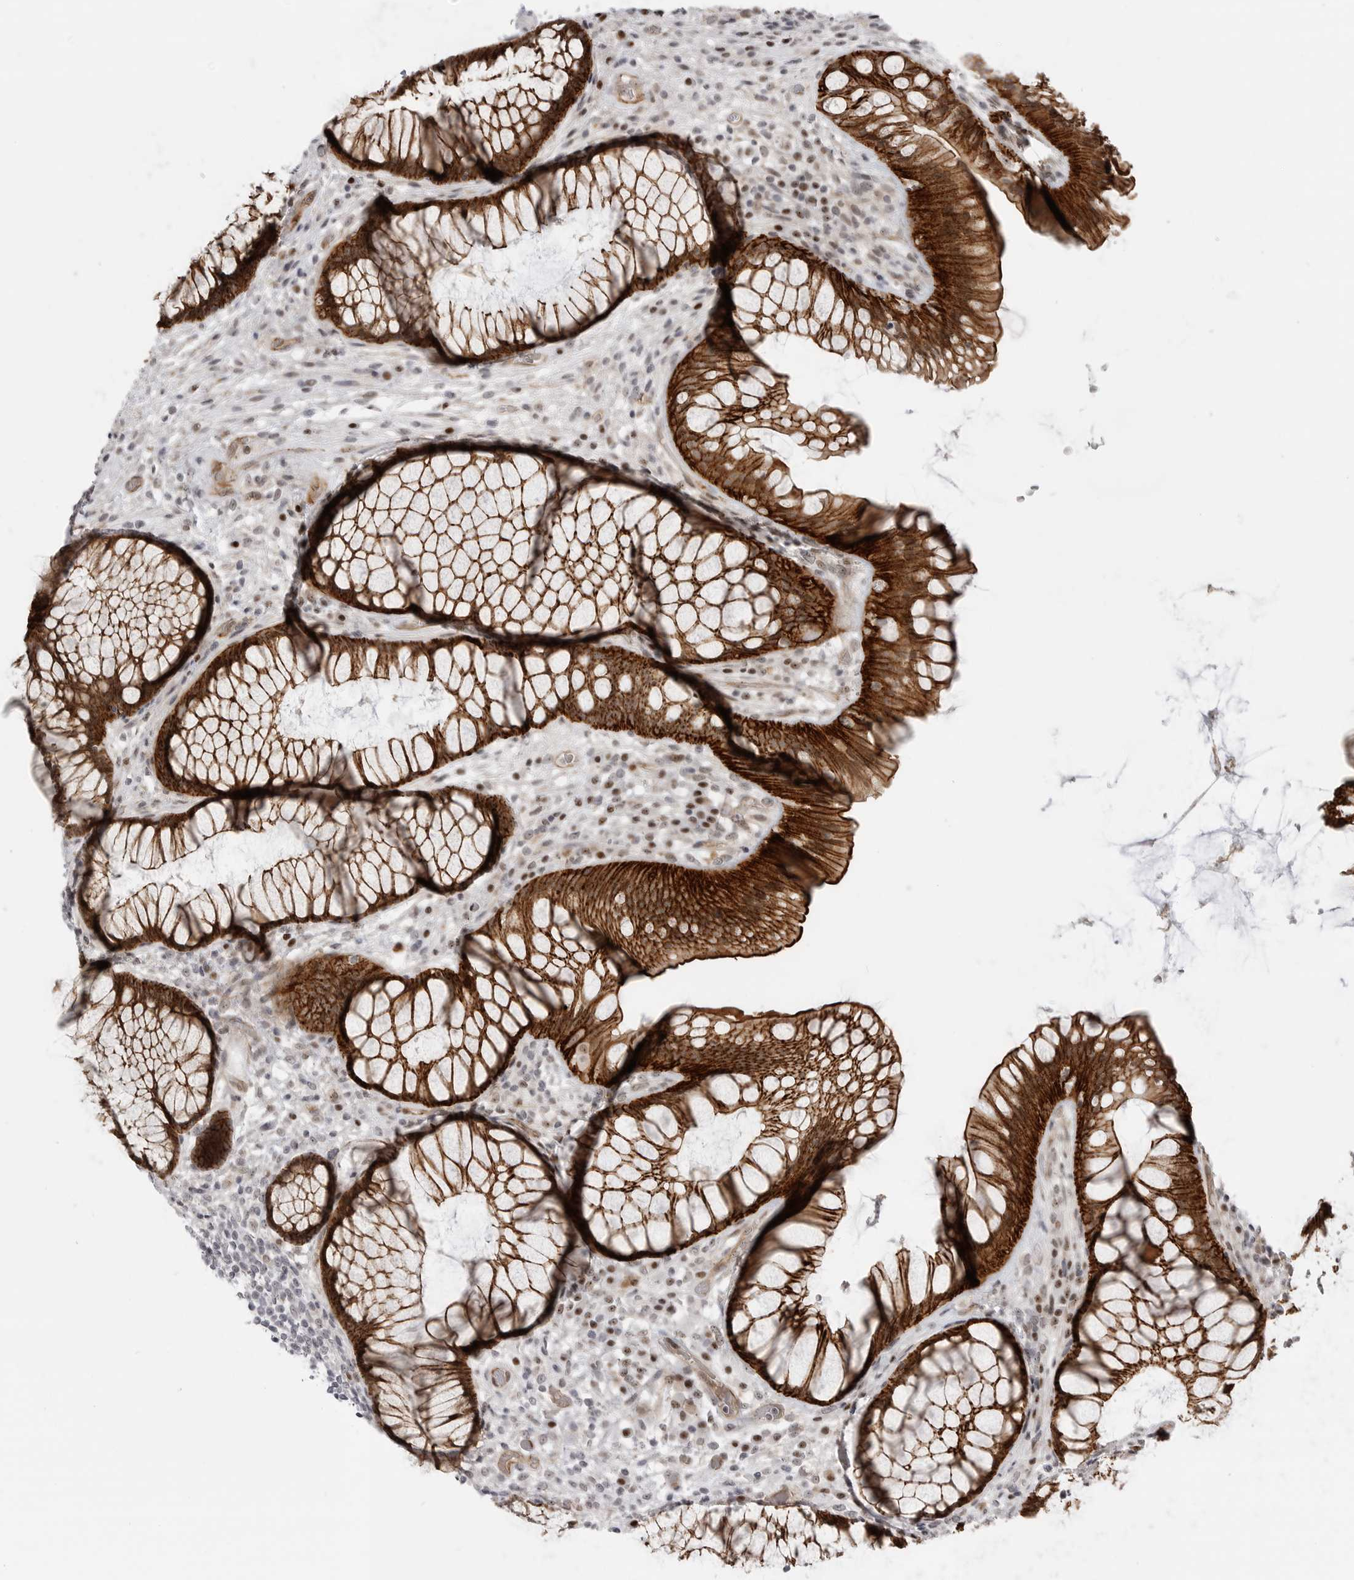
{"staining": {"intensity": "strong", "quantity": ">75%", "location": "cytoplasmic/membranous"}, "tissue": "rectum", "cell_type": "Glandular cells", "image_type": "normal", "snomed": [{"axis": "morphology", "description": "Normal tissue, NOS"}, {"axis": "topography", "description": "Rectum"}], "caption": "Strong cytoplasmic/membranous positivity is appreciated in about >75% of glandular cells in benign rectum.", "gene": "CEP295NL", "patient": {"sex": "male", "age": 51}}